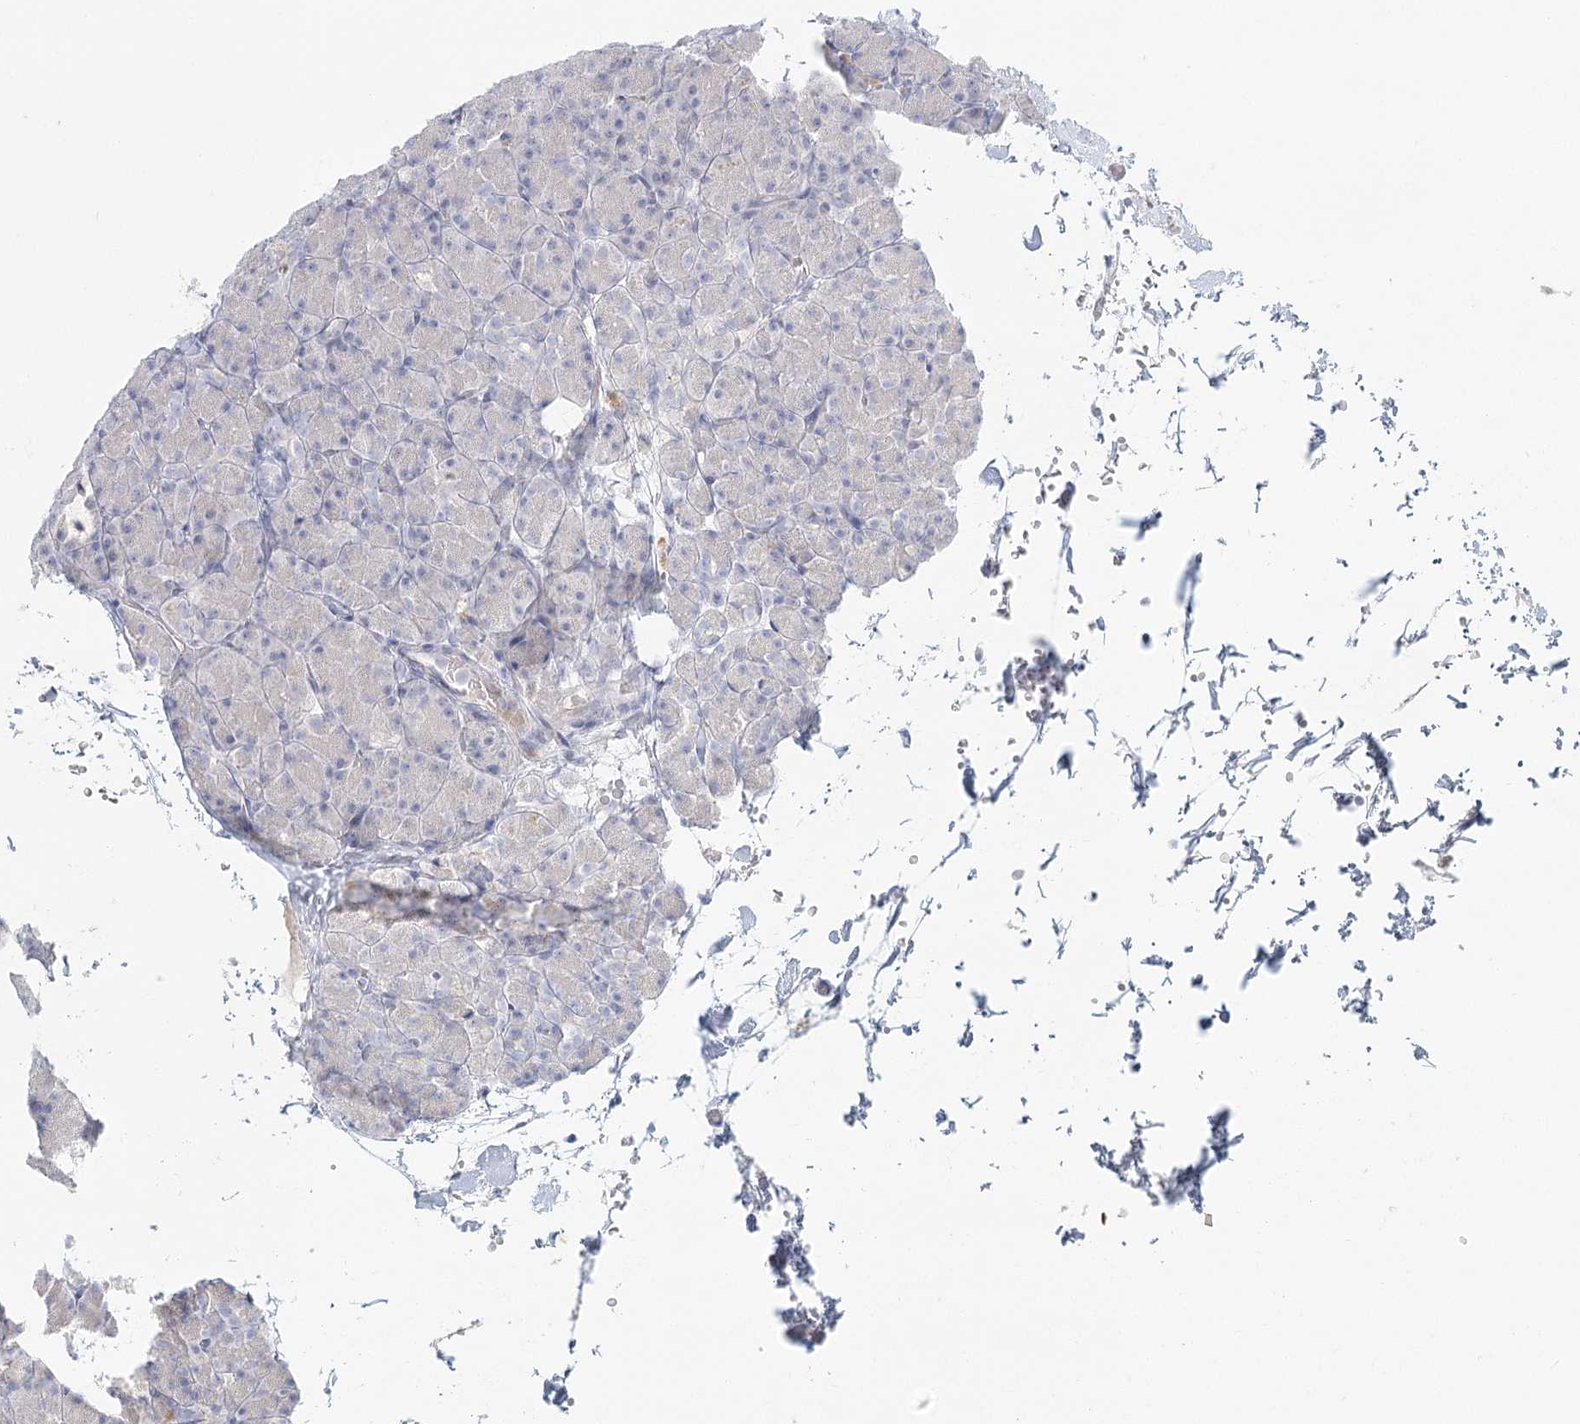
{"staining": {"intensity": "negative", "quantity": "none", "location": "none"}, "tissue": "pancreas", "cell_type": "Exocrine glandular cells", "image_type": "normal", "snomed": [{"axis": "morphology", "description": "Normal tissue, NOS"}, {"axis": "topography", "description": "Pancreas"}], "caption": "A micrograph of human pancreas is negative for staining in exocrine glandular cells. Brightfield microscopy of IHC stained with DAB (brown) and hematoxylin (blue), captured at high magnification.", "gene": "DMGDH", "patient": {"sex": "female", "age": 43}}